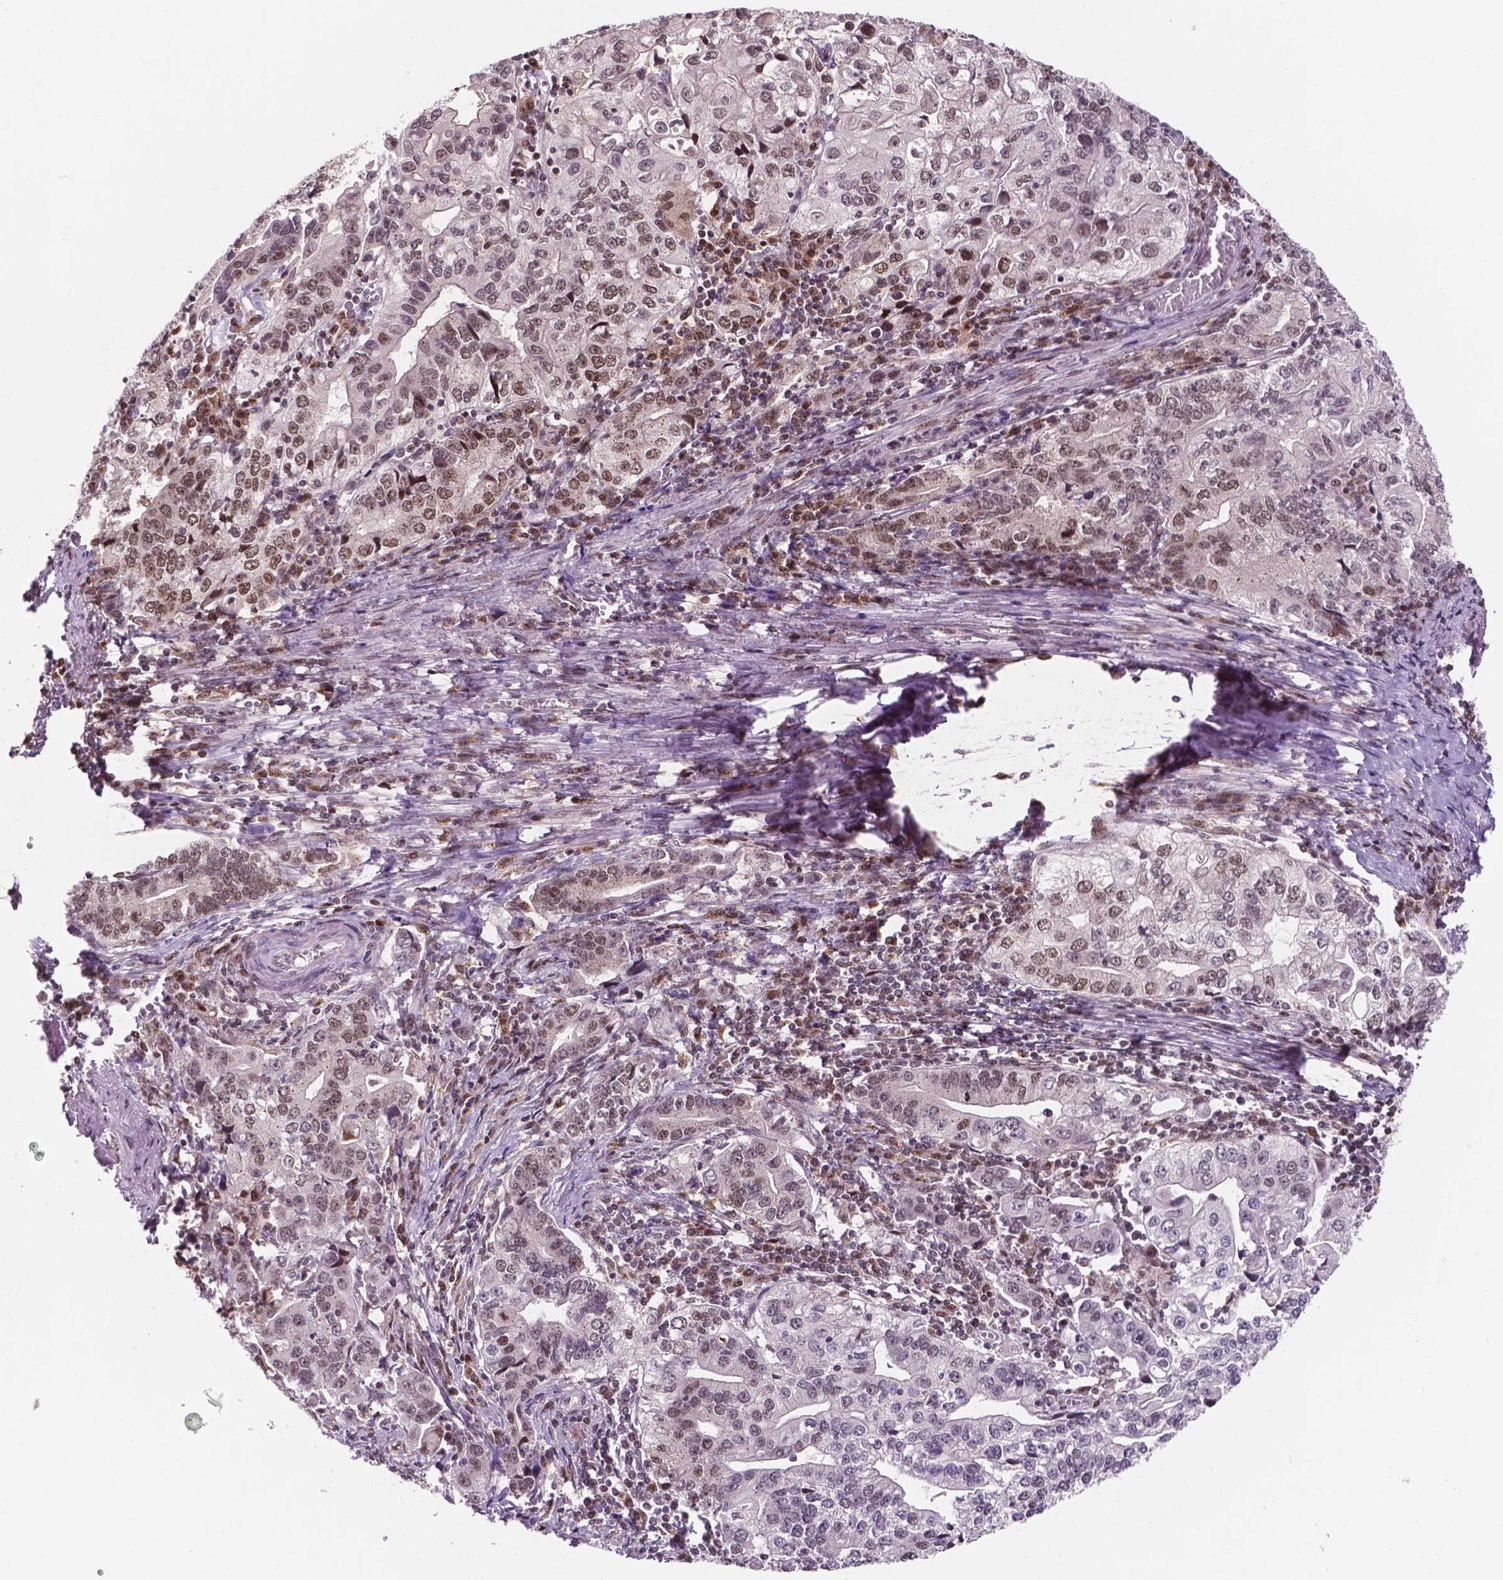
{"staining": {"intensity": "moderate", "quantity": "25%-75%", "location": "nuclear"}, "tissue": "stomach cancer", "cell_type": "Tumor cells", "image_type": "cancer", "snomed": [{"axis": "morphology", "description": "Adenocarcinoma, NOS"}, {"axis": "topography", "description": "Stomach, lower"}], "caption": "IHC histopathology image of human stomach cancer stained for a protein (brown), which reveals medium levels of moderate nuclear staining in approximately 25%-75% of tumor cells.", "gene": "PER2", "patient": {"sex": "female", "age": 72}}